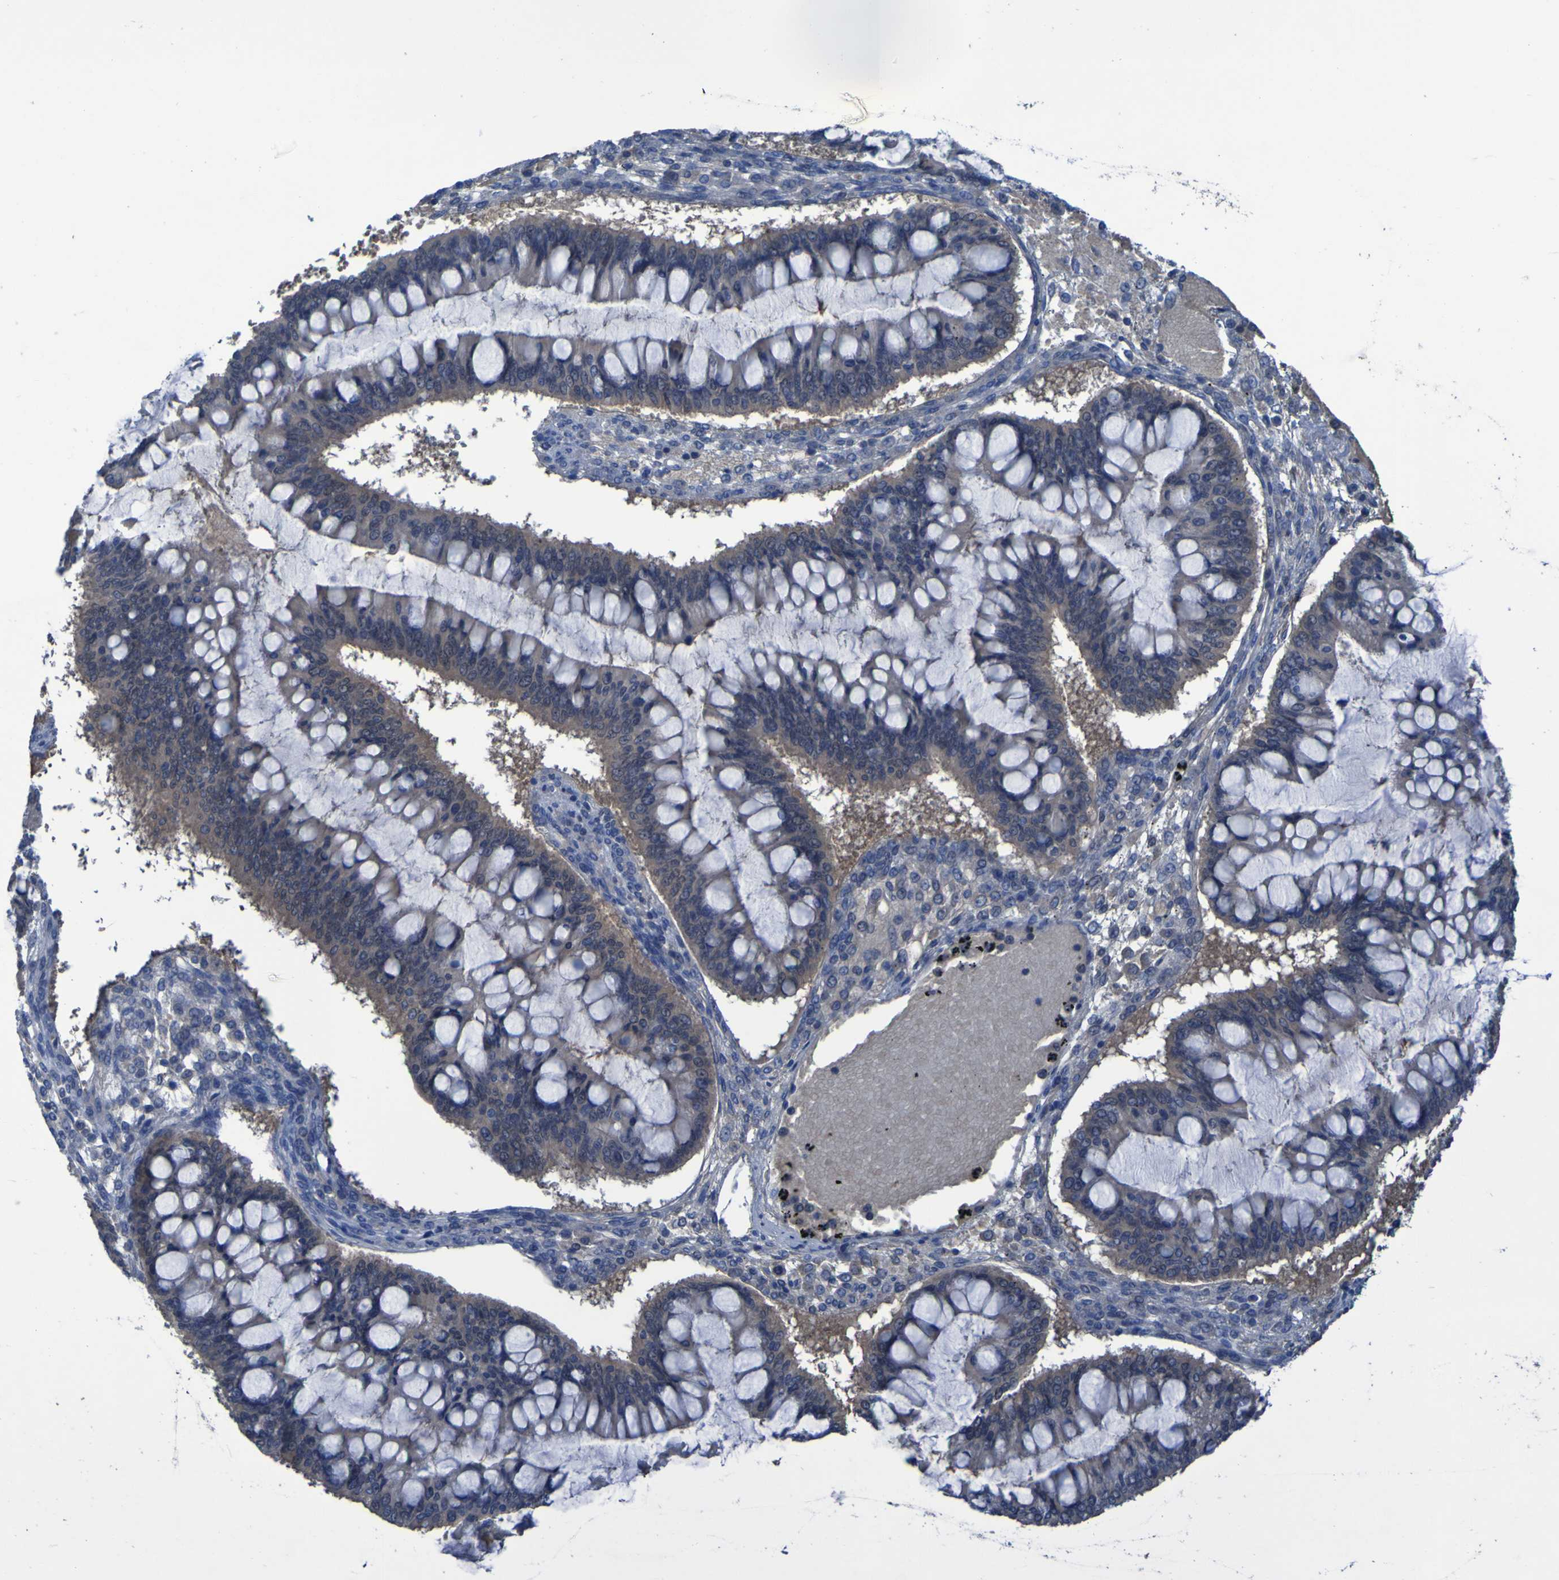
{"staining": {"intensity": "weak", "quantity": "<25%", "location": "cytoplasmic/membranous"}, "tissue": "ovarian cancer", "cell_type": "Tumor cells", "image_type": "cancer", "snomed": [{"axis": "morphology", "description": "Cystadenocarcinoma, mucinous, NOS"}, {"axis": "topography", "description": "Ovary"}], "caption": "Ovarian mucinous cystadenocarcinoma stained for a protein using immunohistochemistry demonstrates no staining tumor cells.", "gene": "SGK2", "patient": {"sex": "female", "age": 73}}